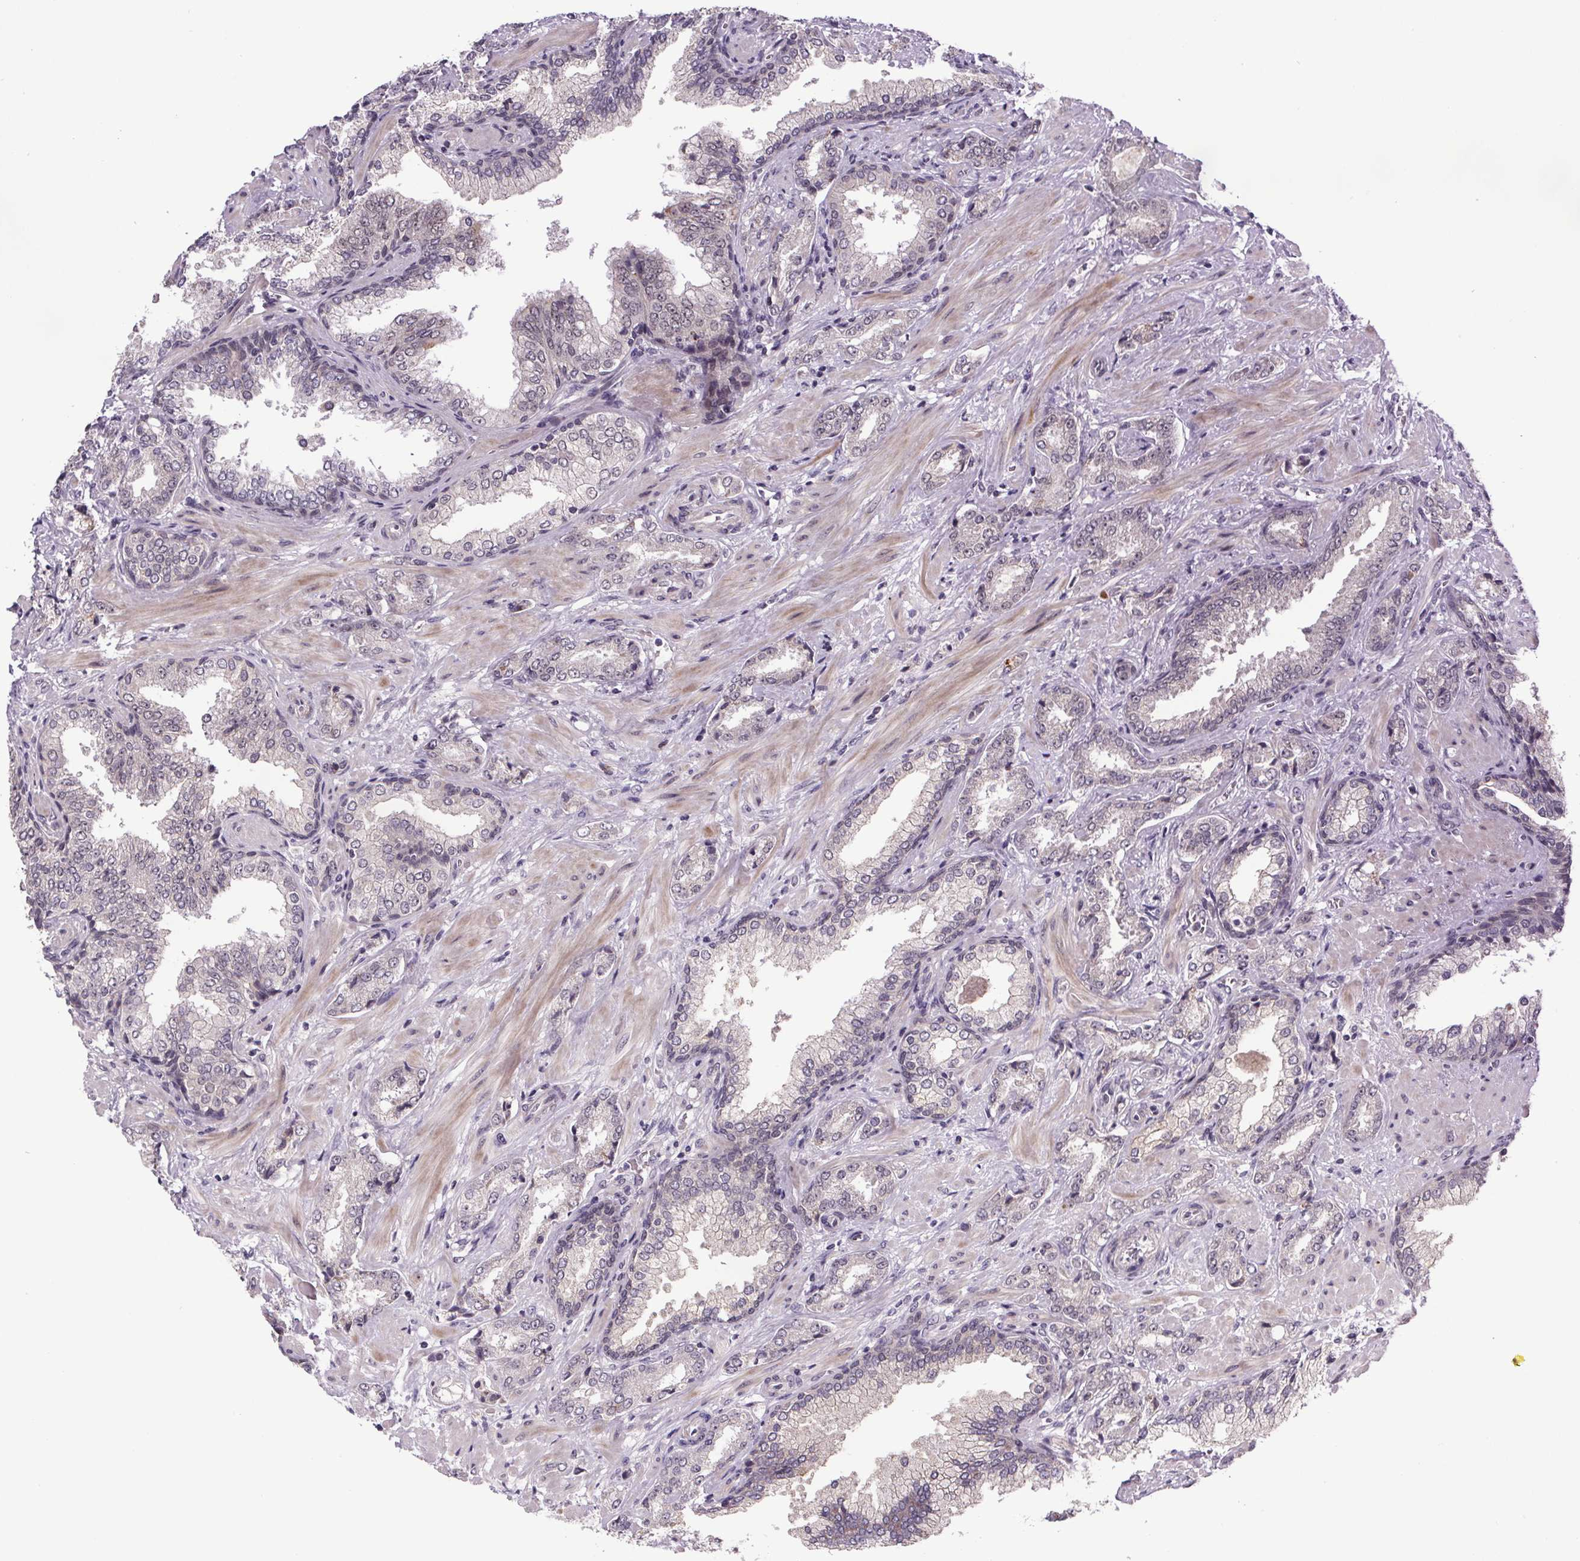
{"staining": {"intensity": "weak", "quantity": "25%-75%", "location": "nuclear"}, "tissue": "prostate cancer", "cell_type": "Tumor cells", "image_type": "cancer", "snomed": [{"axis": "morphology", "description": "Adenocarcinoma, Low grade"}, {"axis": "topography", "description": "Prostate"}], "caption": "Human adenocarcinoma (low-grade) (prostate) stained with a protein marker demonstrates weak staining in tumor cells.", "gene": "ATMIN", "patient": {"sex": "male", "age": 61}}